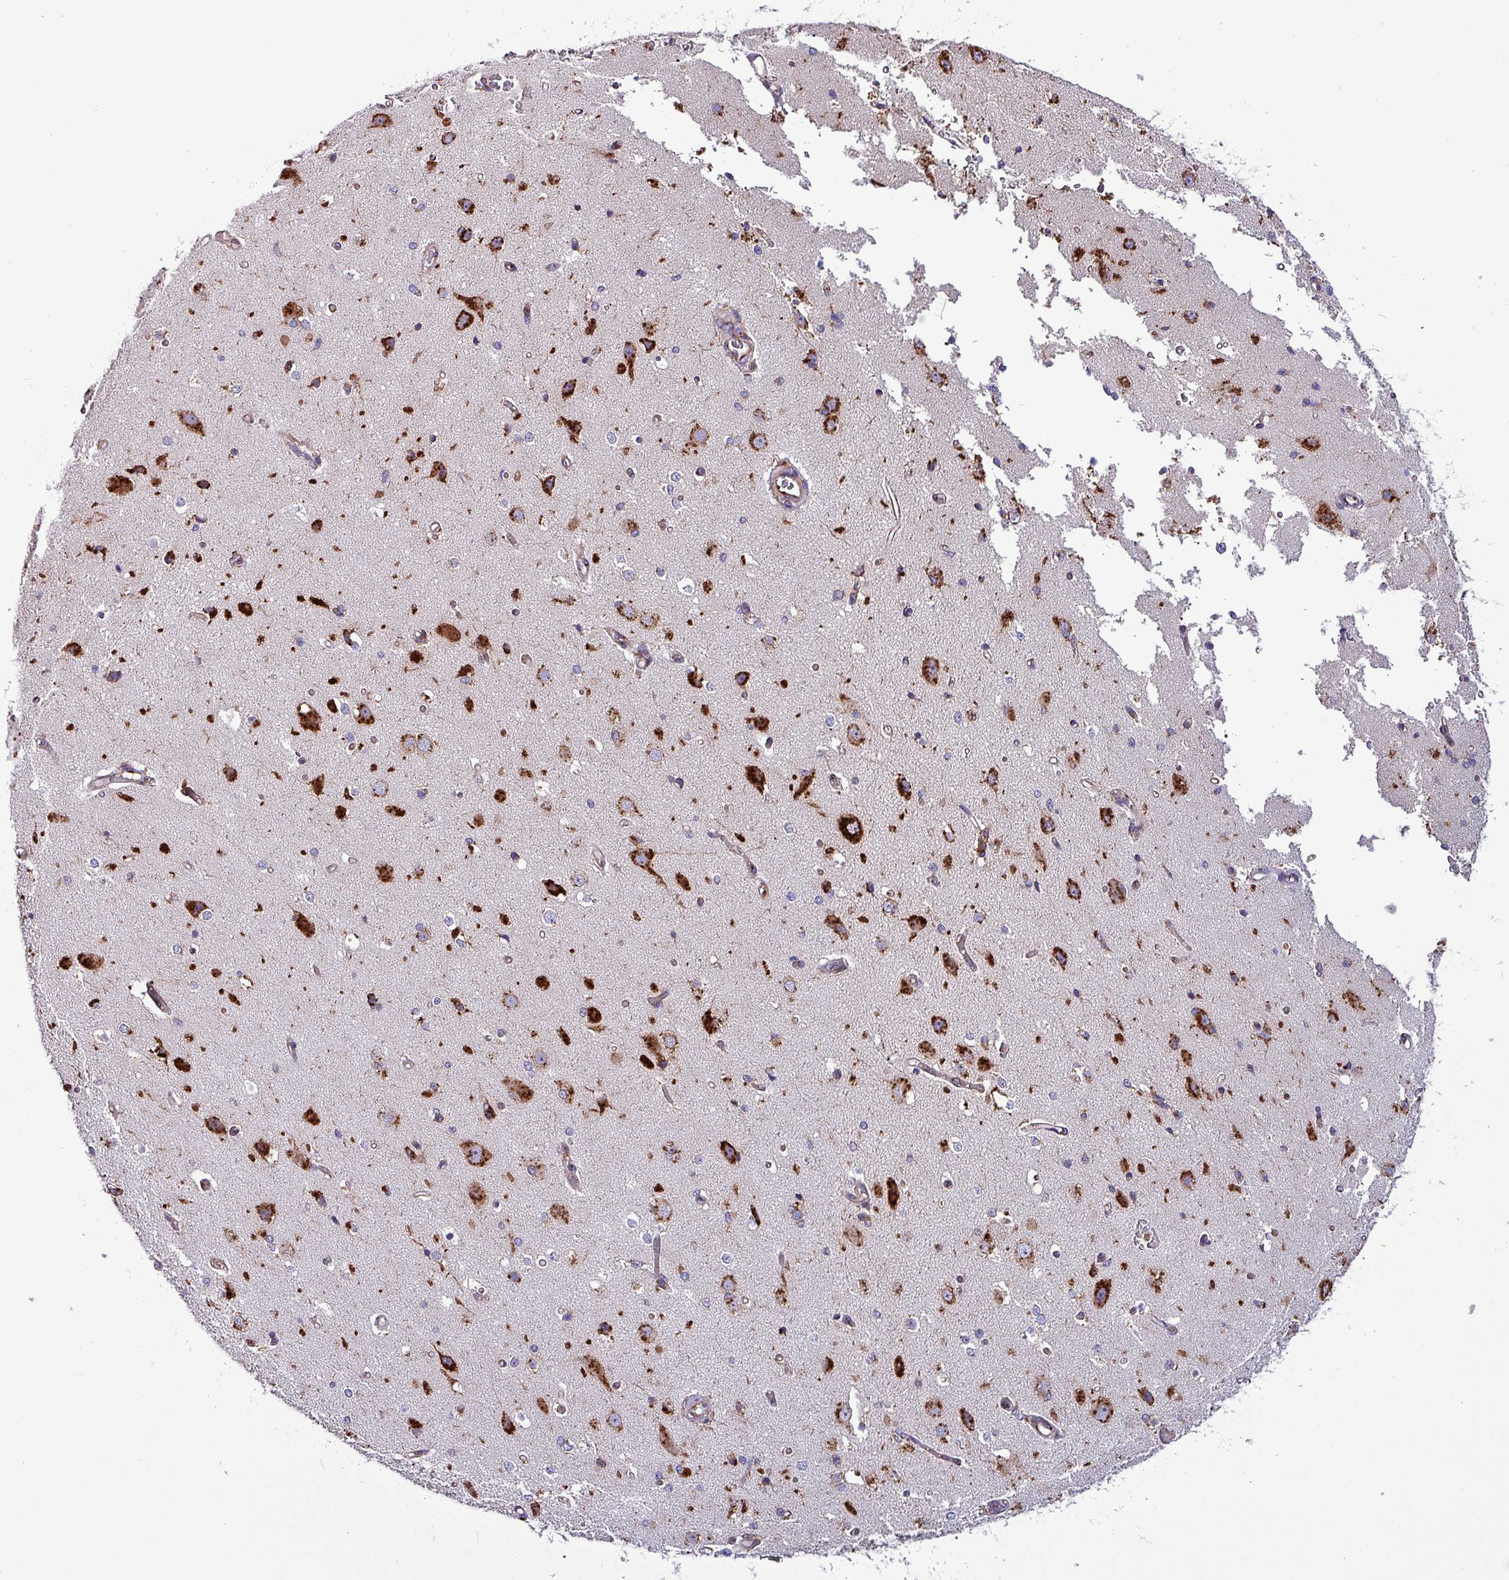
{"staining": {"intensity": "negative", "quantity": "none", "location": "none"}, "tissue": "cerebral cortex", "cell_type": "Endothelial cells", "image_type": "normal", "snomed": [{"axis": "morphology", "description": "Normal tissue, NOS"}, {"axis": "morphology", "description": "Inflammation, NOS"}, {"axis": "topography", "description": "Cerebral cortex"}], "caption": "An image of cerebral cortex stained for a protein shows no brown staining in endothelial cells. Brightfield microscopy of immunohistochemistry stained with DAB (3,3'-diaminobenzidine) (brown) and hematoxylin (blue), captured at high magnification.", "gene": "VAMP4", "patient": {"sex": "male", "age": 6}}